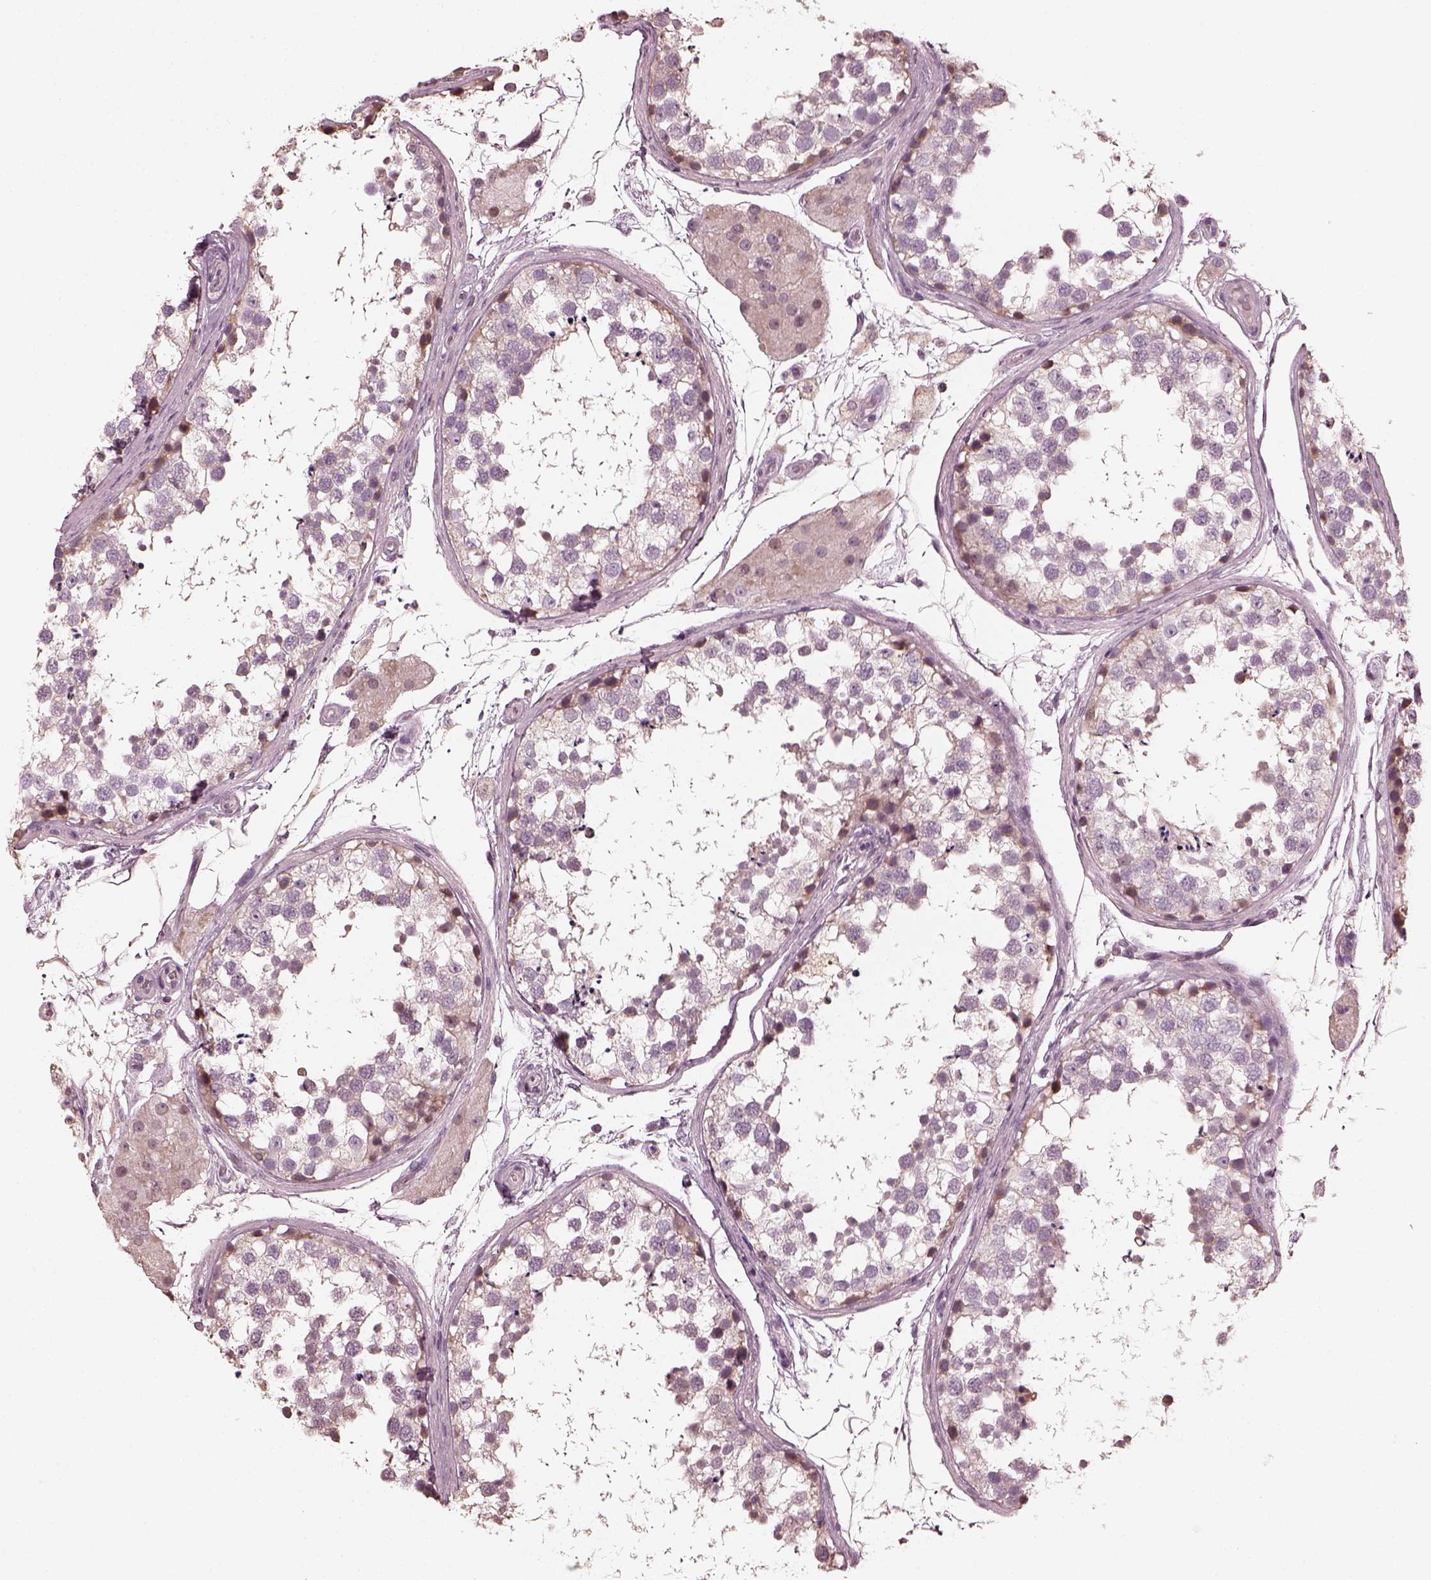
{"staining": {"intensity": "weak", "quantity": "<25%", "location": "cytoplasmic/membranous"}, "tissue": "testis", "cell_type": "Cells in seminiferous ducts", "image_type": "normal", "snomed": [{"axis": "morphology", "description": "Normal tissue, NOS"}, {"axis": "morphology", "description": "Seminoma, NOS"}, {"axis": "topography", "description": "Testis"}], "caption": "This is an immunohistochemistry (IHC) image of normal human testis. There is no staining in cells in seminiferous ducts.", "gene": "OPTC", "patient": {"sex": "male", "age": 65}}